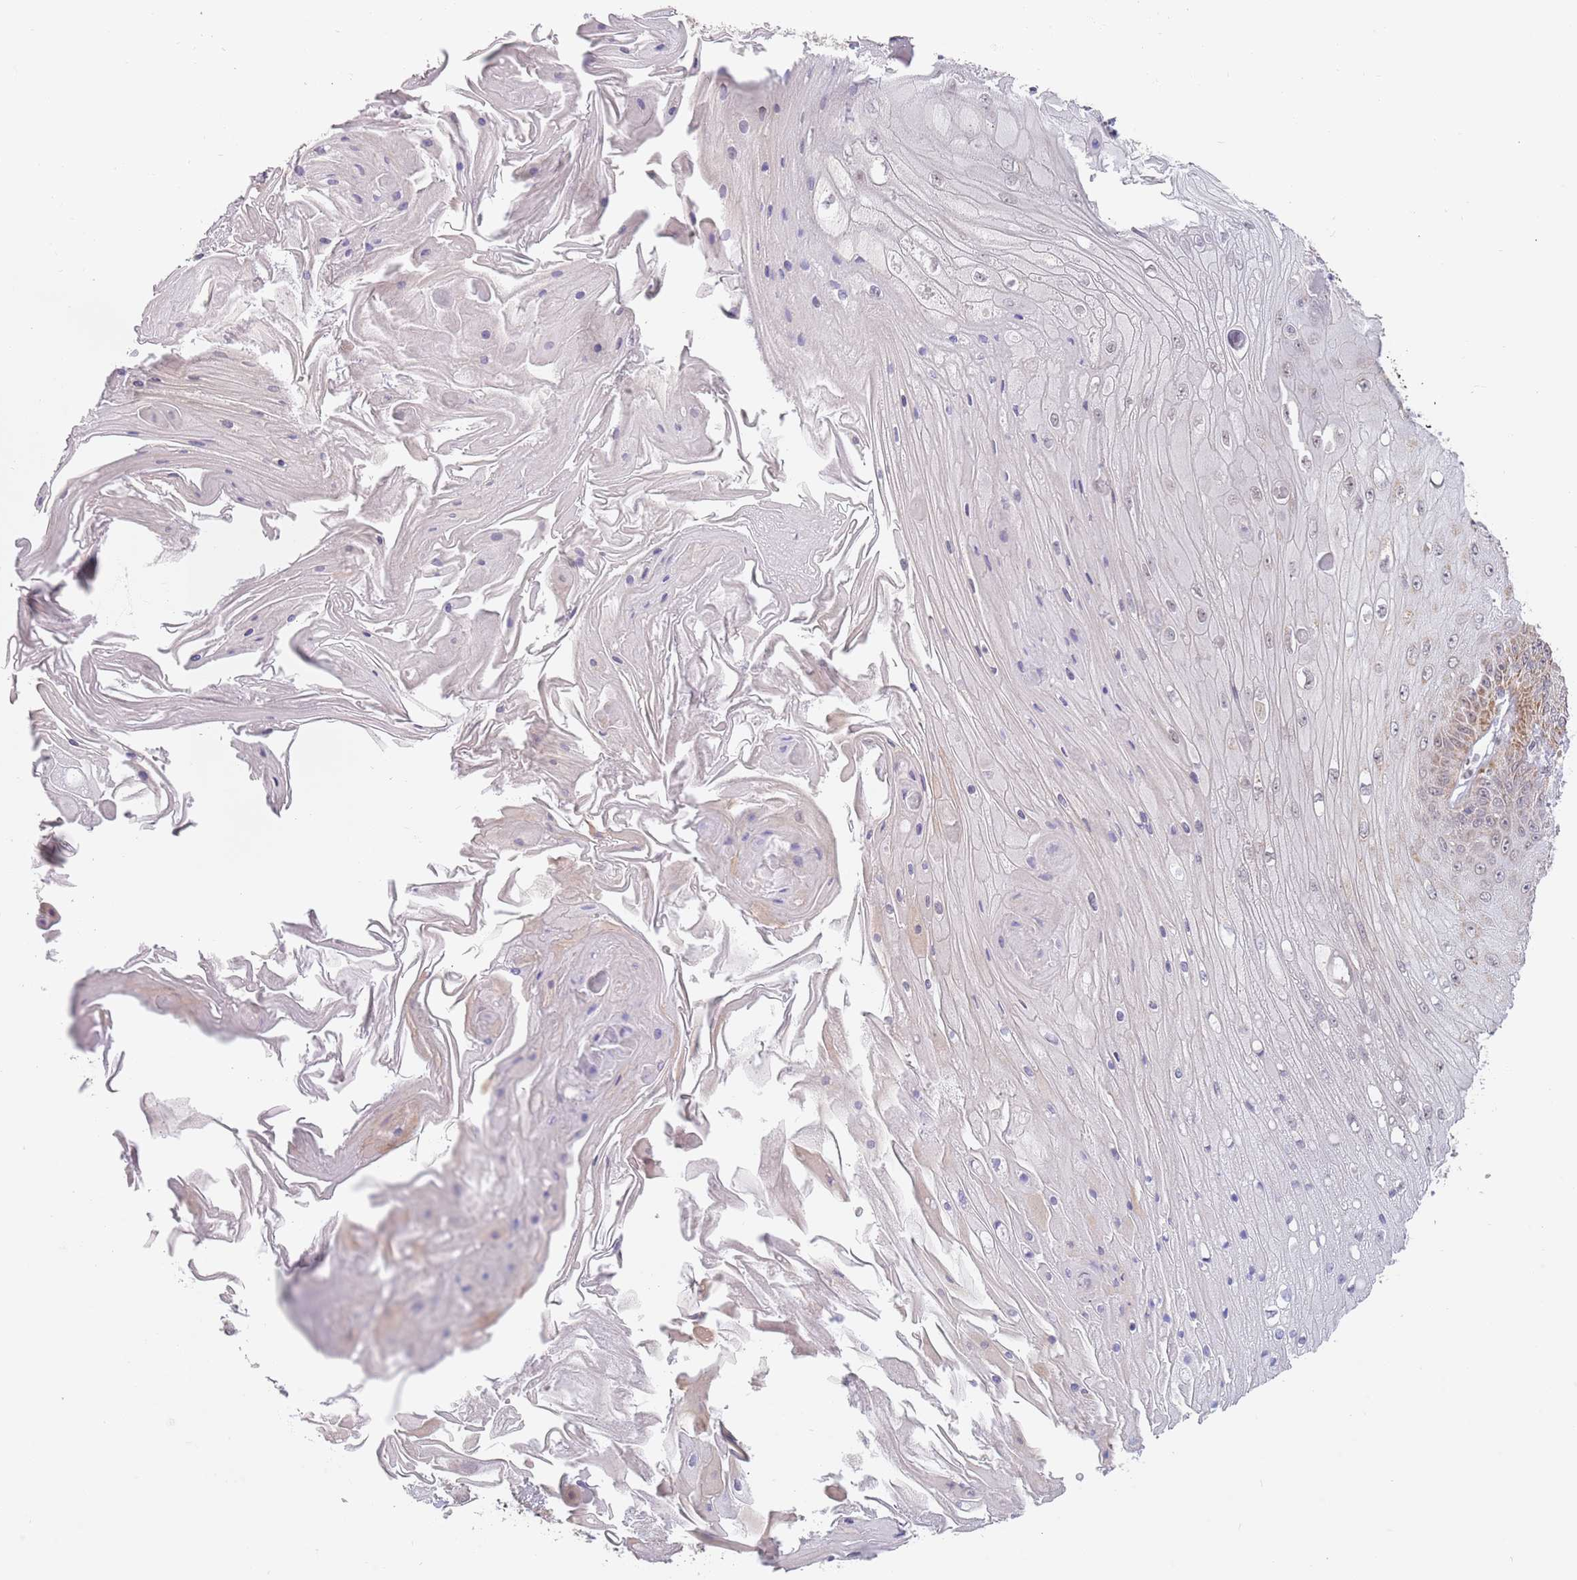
{"staining": {"intensity": "moderate", "quantity": "25%-75%", "location": "cytoplasmic/membranous"}, "tissue": "skin cancer", "cell_type": "Tumor cells", "image_type": "cancer", "snomed": [{"axis": "morphology", "description": "Squamous cell carcinoma, NOS"}, {"axis": "topography", "description": "Skin"}], "caption": "Squamous cell carcinoma (skin) stained with DAB (3,3'-diaminobenzidine) IHC displays medium levels of moderate cytoplasmic/membranous positivity in approximately 25%-75% of tumor cells. The staining was performed using DAB (3,3'-diaminobenzidine) to visualize the protein expression in brown, while the nuclei were stained in blue with hematoxylin (Magnification: 20x).", "gene": "UQCC3", "patient": {"sex": "male", "age": 70}}